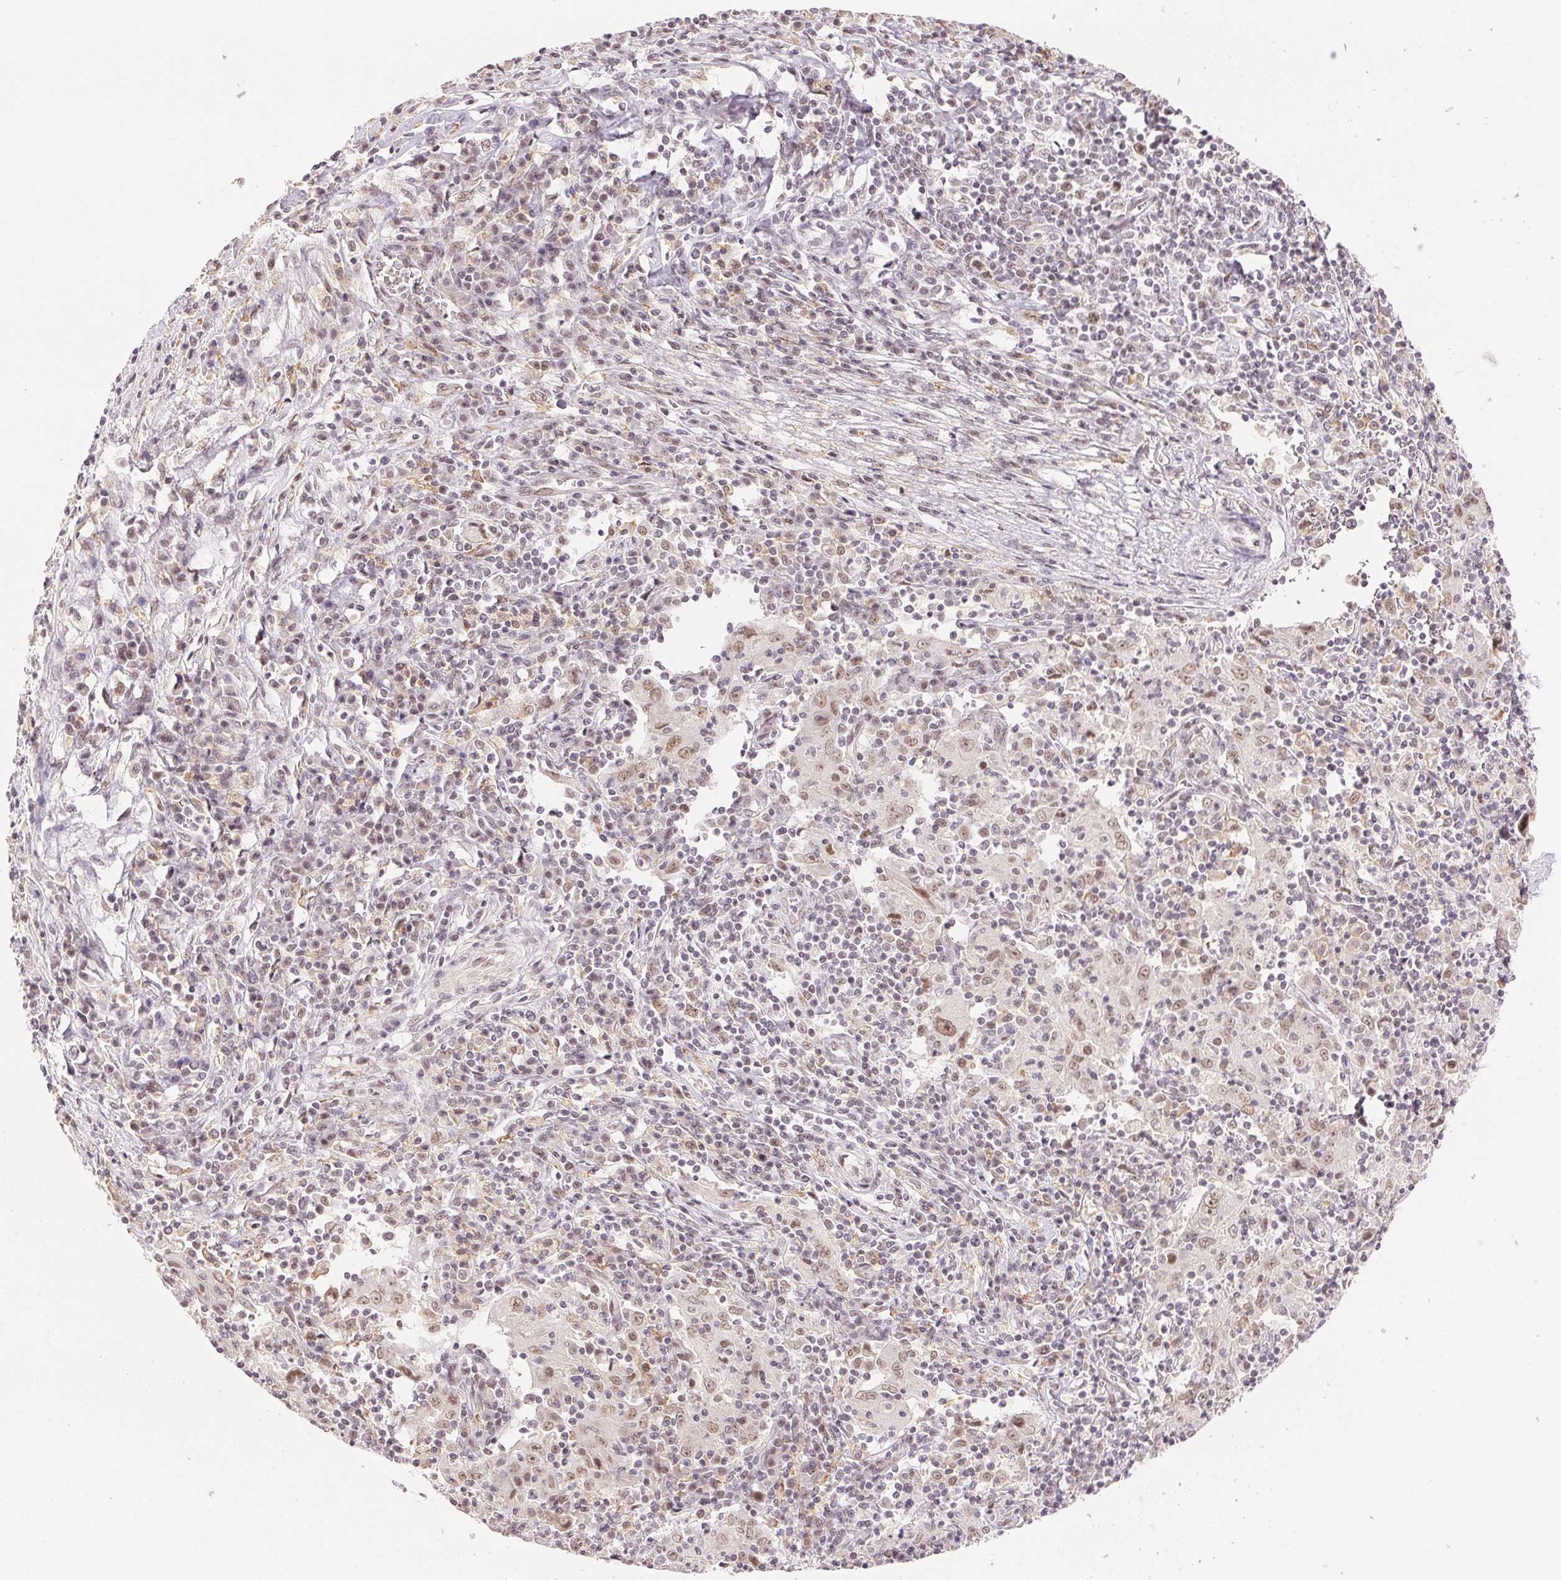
{"staining": {"intensity": "weak", "quantity": ">75%", "location": "nuclear"}, "tissue": "pancreatic cancer", "cell_type": "Tumor cells", "image_type": "cancer", "snomed": [{"axis": "morphology", "description": "Adenocarcinoma, NOS"}, {"axis": "topography", "description": "Pancreas"}], "caption": "Pancreatic cancer was stained to show a protein in brown. There is low levels of weak nuclear expression in about >75% of tumor cells. The staining is performed using DAB (3,3'-diaminobenzidine) brown chromogen to label protein expression. The nuclei are counter-stained blue using hematoxylin.", "gene": "PRPF18", "patient": {"sex": "male", "age": 63}}